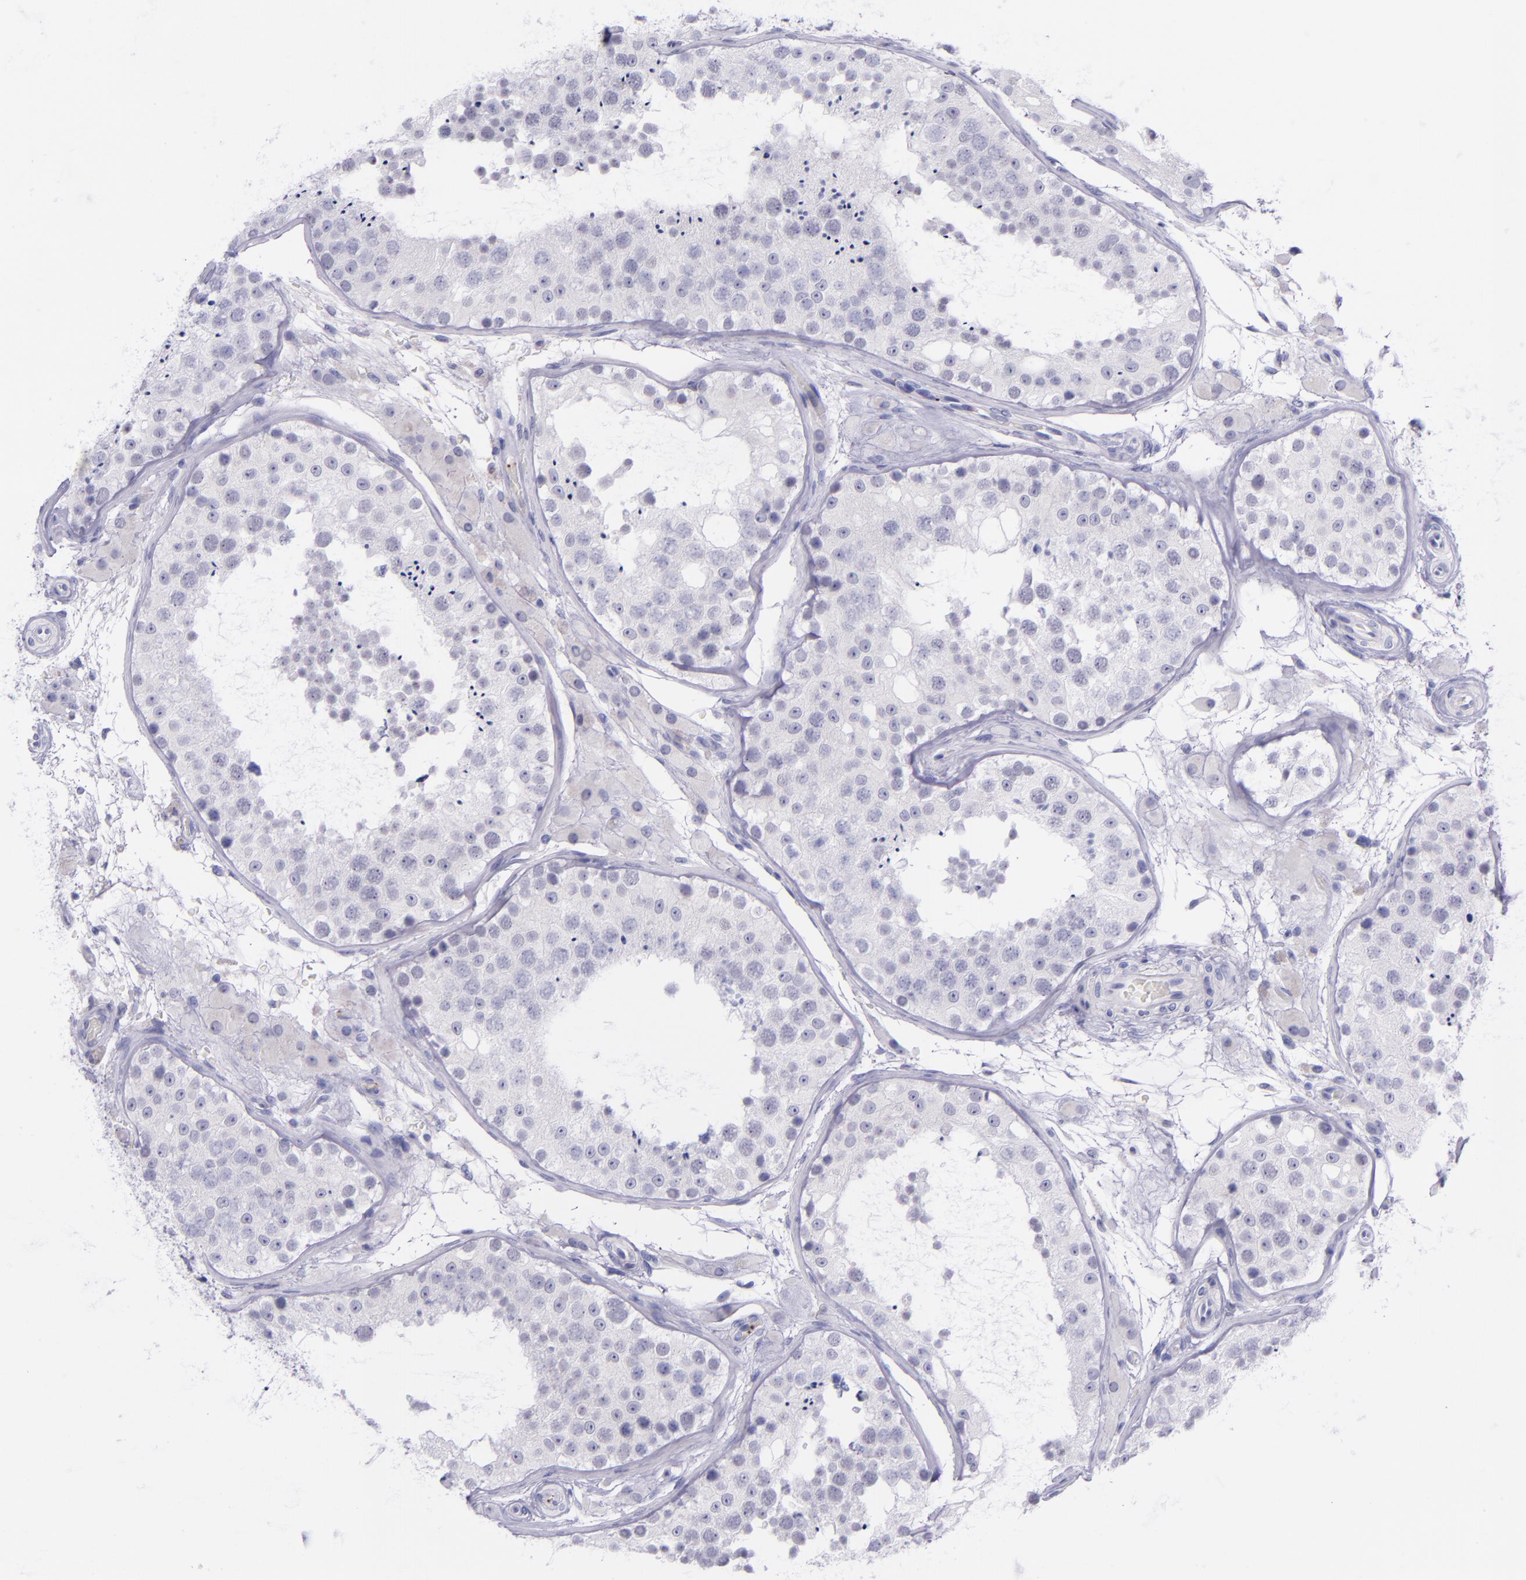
{"staining": {"intensity": "negative", "quantity": "none", "location": "none"}, "tissue": "testis", "cell_type": "Cells in seminiferous ducts", "image_type": "normal", "snomed": [{"axis": "morphology", "description": "Normal tissue, NOS"}, {"axis": "topography", "description": "Testis"}], "caption": "The photomicrograph shows no staining of cells in seminiferous ducts in benign testis. (Brightfield microscopy of DAB (3,3'-diaminobenzidine) IHC at high magnification).", "gene": "SELE", "patient": {"sex": "male", "age": 26}}